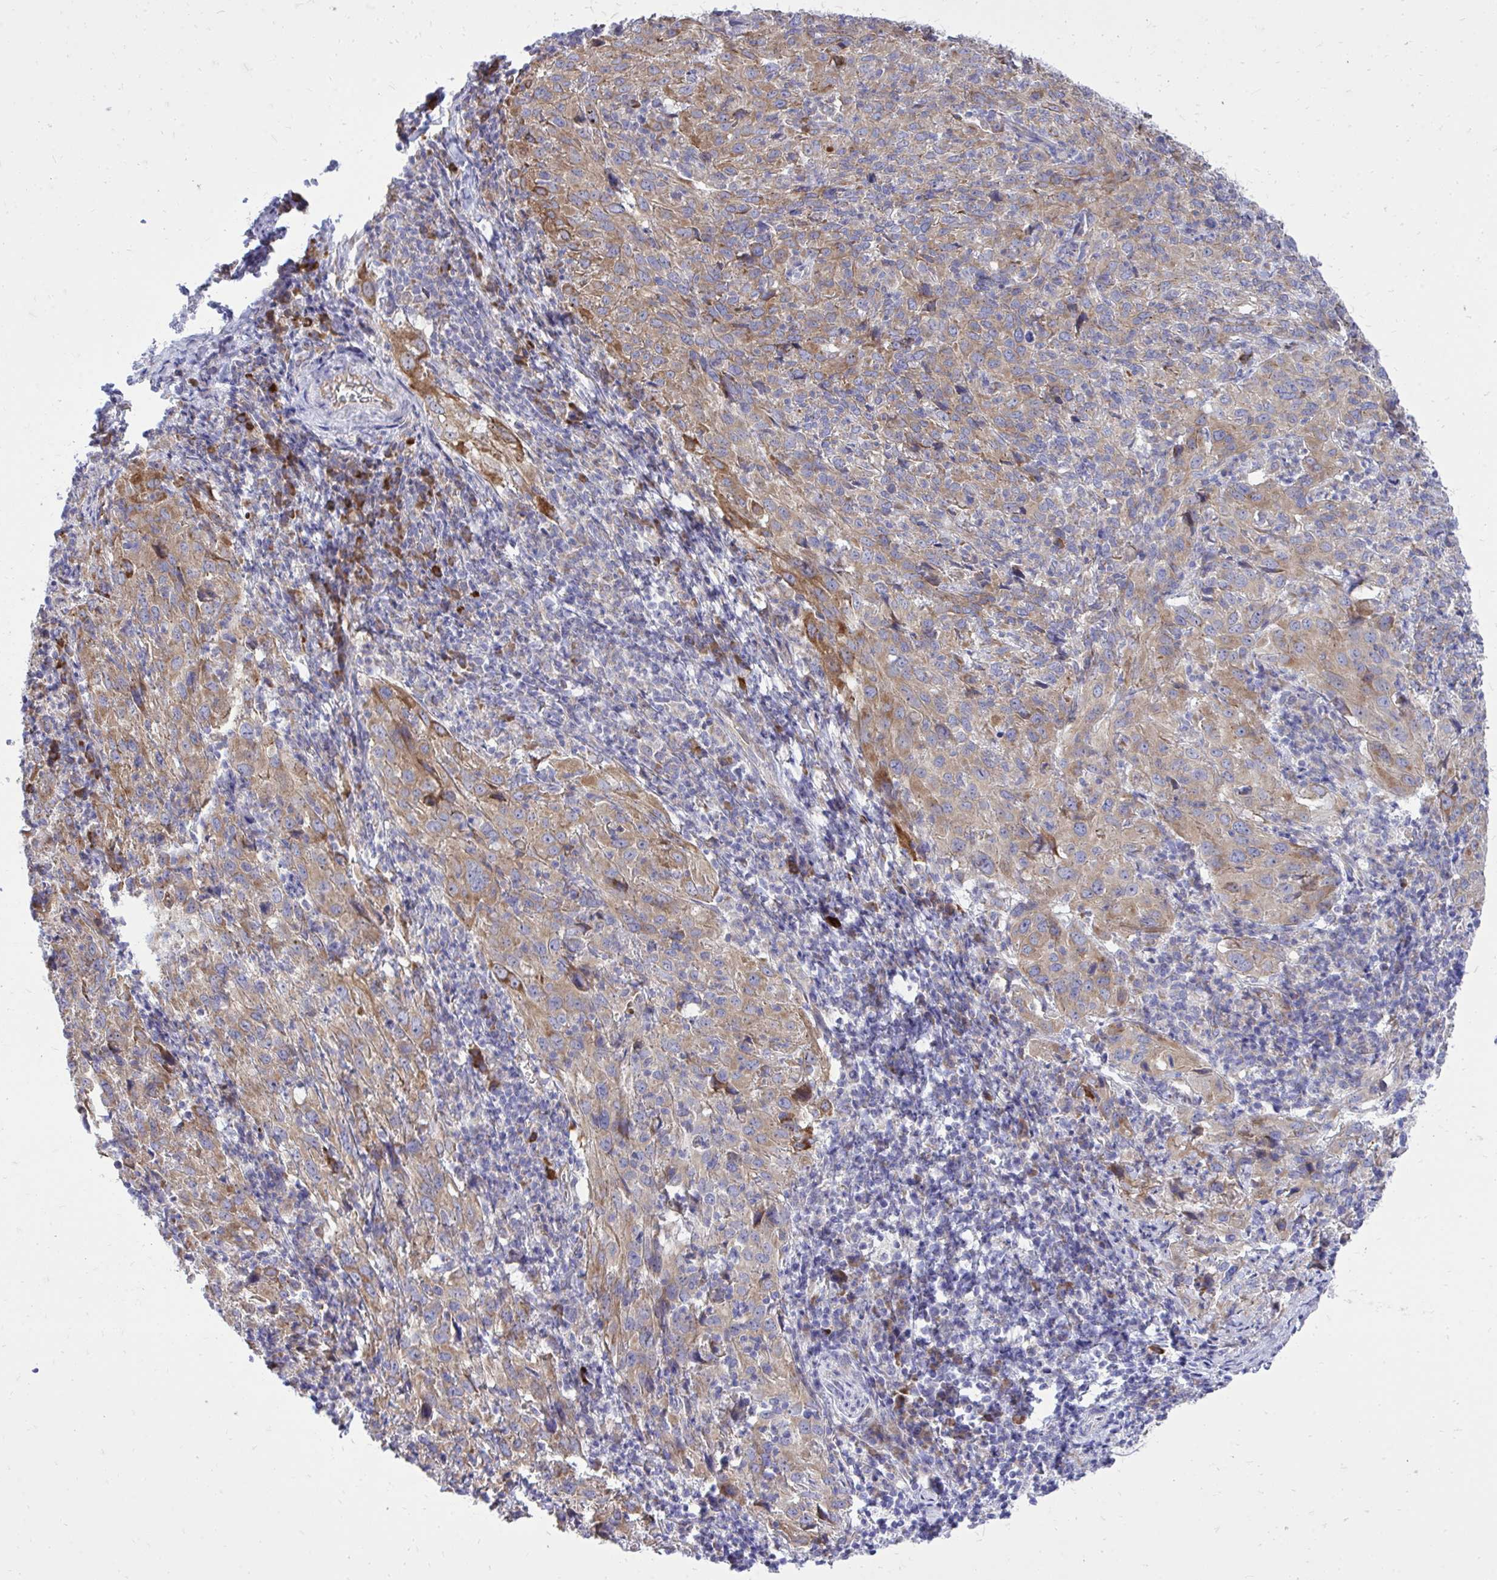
{"staining": {"intensity": "moderate", "quantity": "25%-75%", "location": "cytoplasmic/membranous"}, "tissue": "cervical cancer", "cell_type": "Tumor cells", "image_type": "cancer", "snomed": [{"axis": "morphology", "description": "Squamous cell carcinoma, NOS"}, {"axis": "topography", "description": "Cervix"}], "caption": "Cervical cancer stained with immunohistochemistry (IHC) reveals moderate cytoplasmic/membranous positivity in about 25%-75% of tumor cells.", "gene": "METTL9", "patient": {"sex": "female", "age": 51}}